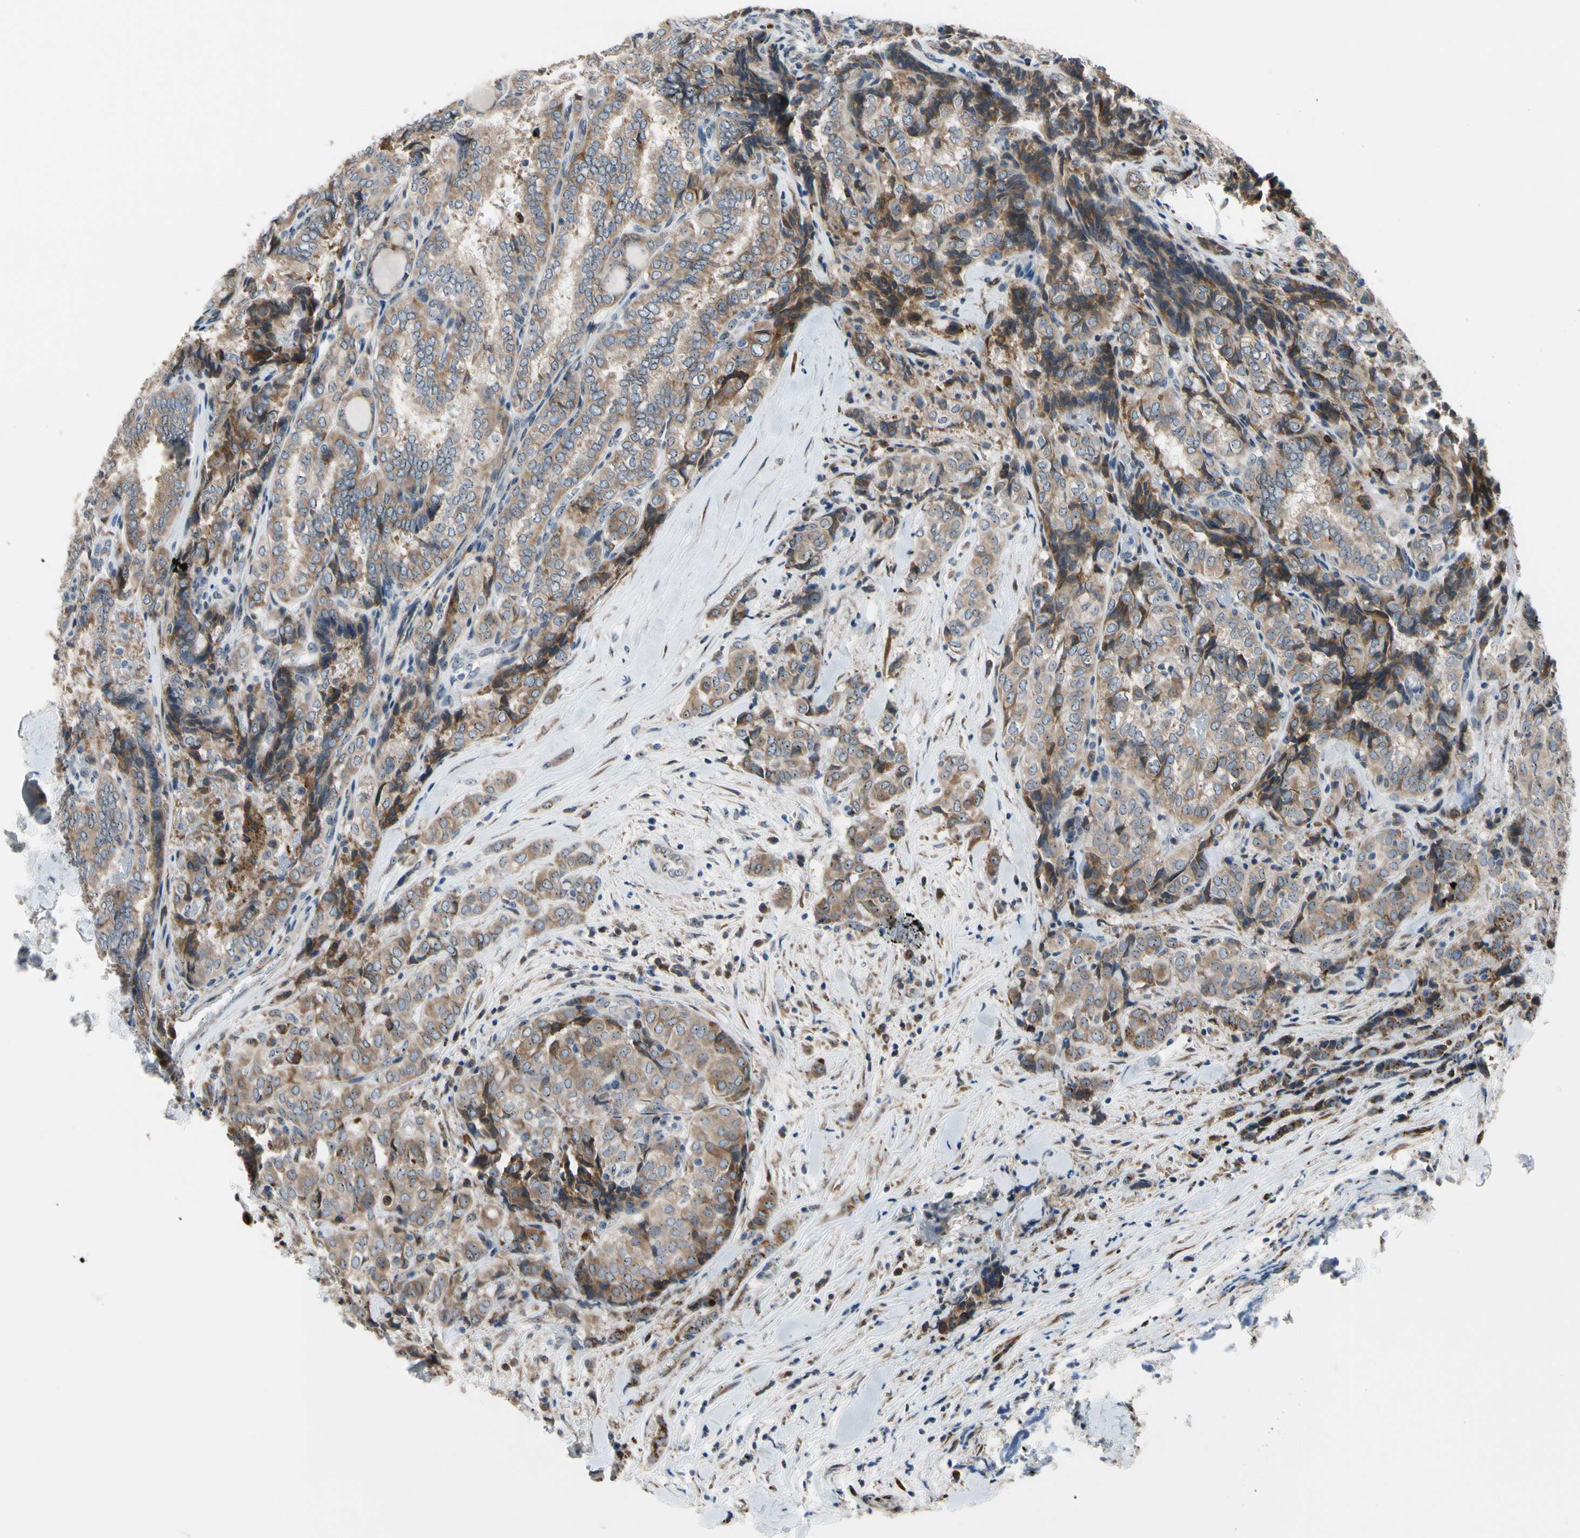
{"staining": {"intensity": "moderate", "quantity": ">75%", "location": "cytoplasmic/membranous"}, "tissue": "thyroid cancer", "cell_type": "Tumor cells", "image_type": "cancer", "snomed": [{"axis": "morphology", "description": "Normal tissue, NOS"}, {"axis": "morphology", "description": "Papillary adenocarcinoma, NOS"}, {"axis": "topography", "description": "Thyroid gland"}], "caption": "Thyroid cancer stained with a brown dye shows moderate cytoplasmic/membranous positive expression in approximately >75% of tumor cells.", "gene": "TMED7", "patient": {"sex": "female", "age": 30}}